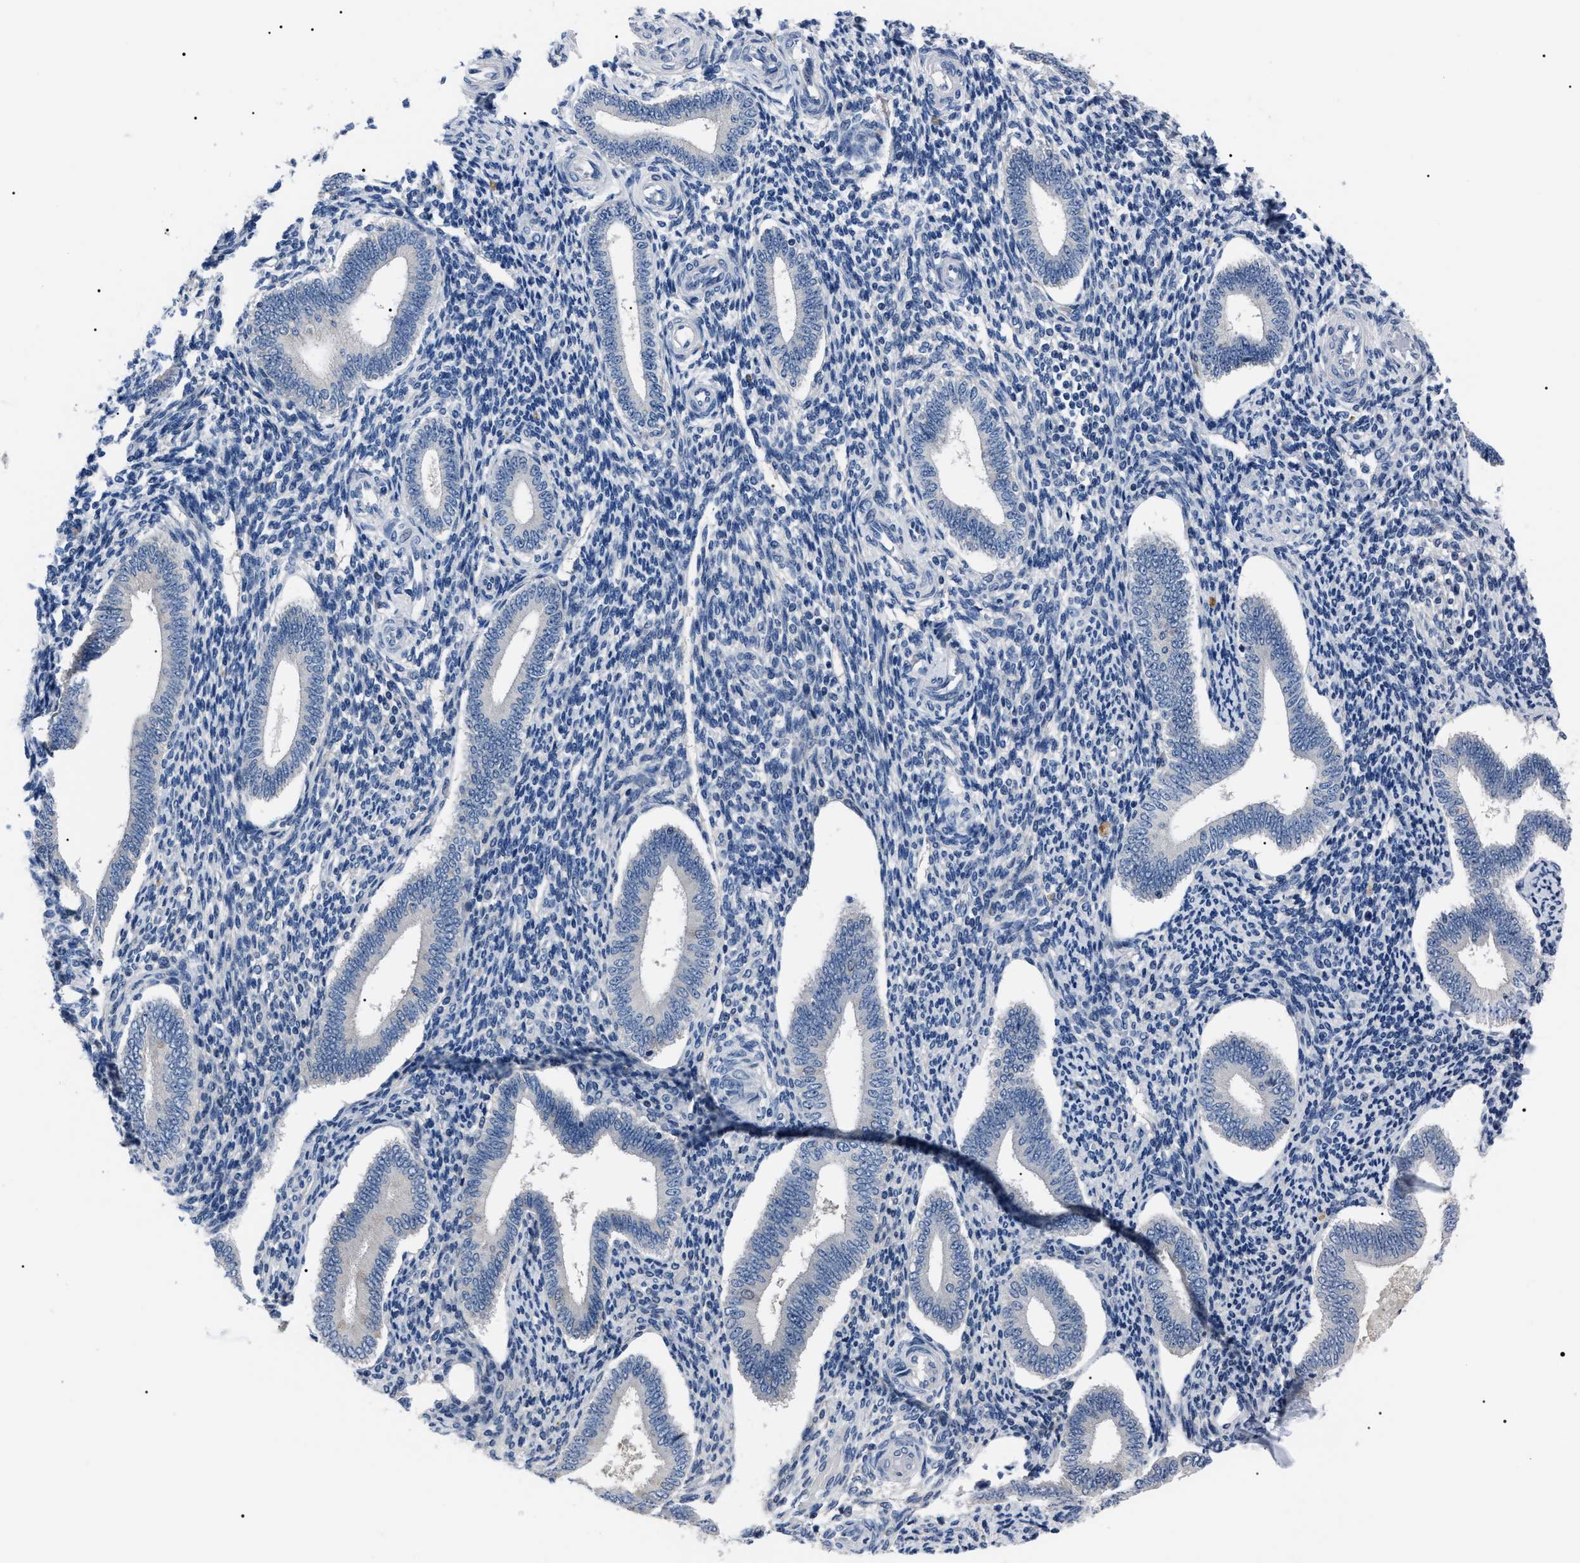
{"staining": {"intensity": "negative", "quantity": "none", "location": "none"}, "tissue": "endometrium", "cell_type": "Cells in endometrial stroma", "image_type": "normal", "snomed": [{"axis": "morphology", "description": "Normal tissue, NOS"}, {"axis": "topography", "description": "Endometrium"}], "caption": "Benign endometrium was stained to show a protein in brown. There is no significant expression in cells in endometrial stroma. Brightfield microscopy of IHC stained with DAB (3,3'-diaminobenzidine) (brown) and hematoxylin (blue), captured at high magnification.", "gene": "LRWD1", "patient": {"sex": "female", "age": 42}}